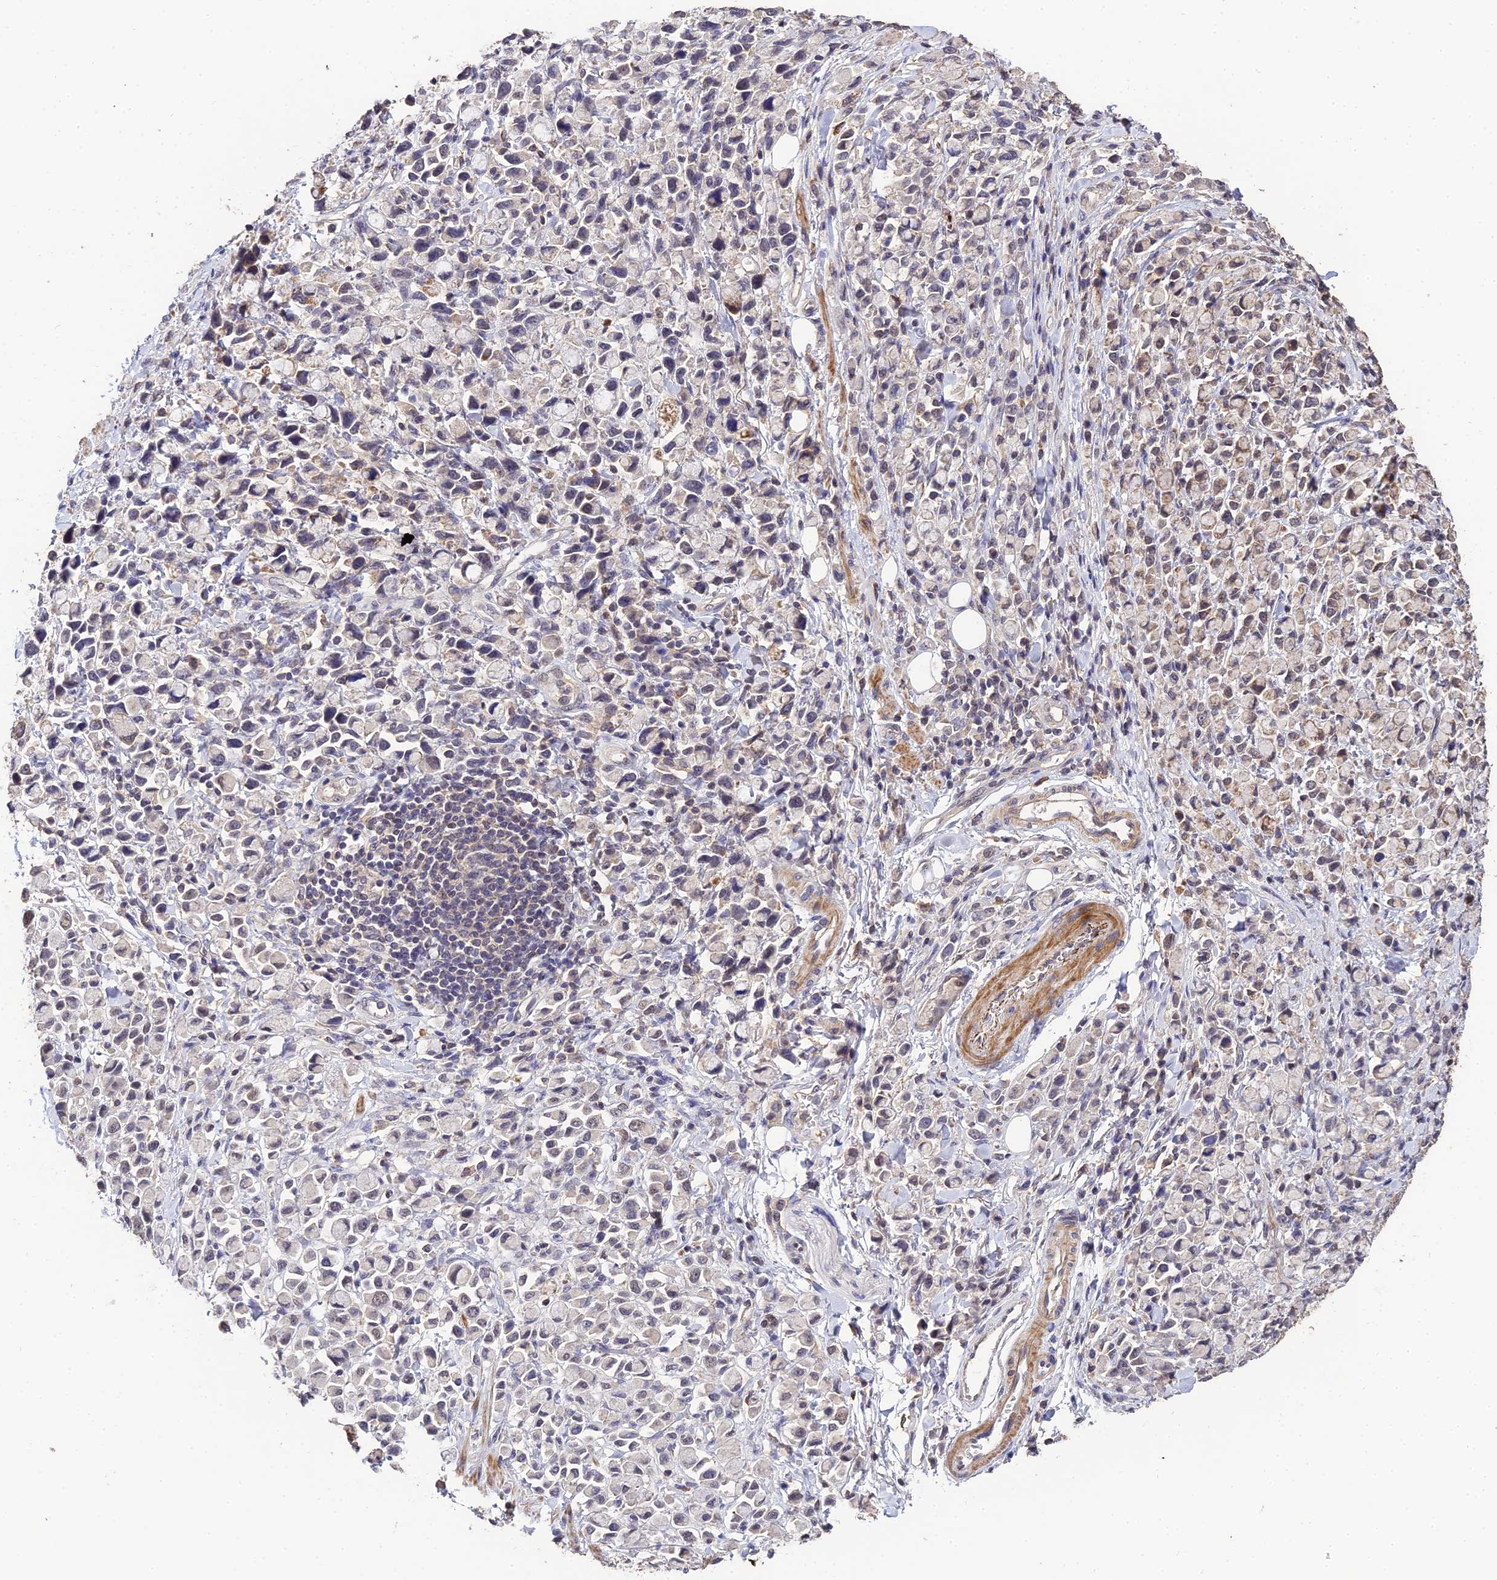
{"staining": {"intensity": "weak", "quantity": "<25%", "location": "cytoplasmic/membranous,nuclear"}, "tissue": "stomach cancer", "cell_type": "Tumor cells", "image_type": "cancer", "snomed": [{"axis": "morphology", "description": "Adenocarcinoma, NOS"}, {"axis": "topography", "description": "Stomach"}], "caption": "The image exhibits no staining of tumor cells in stomach cancer (adenocarcinoma).", "gene": "LSM5", "patient": {"sex": "female", "age": 81}}